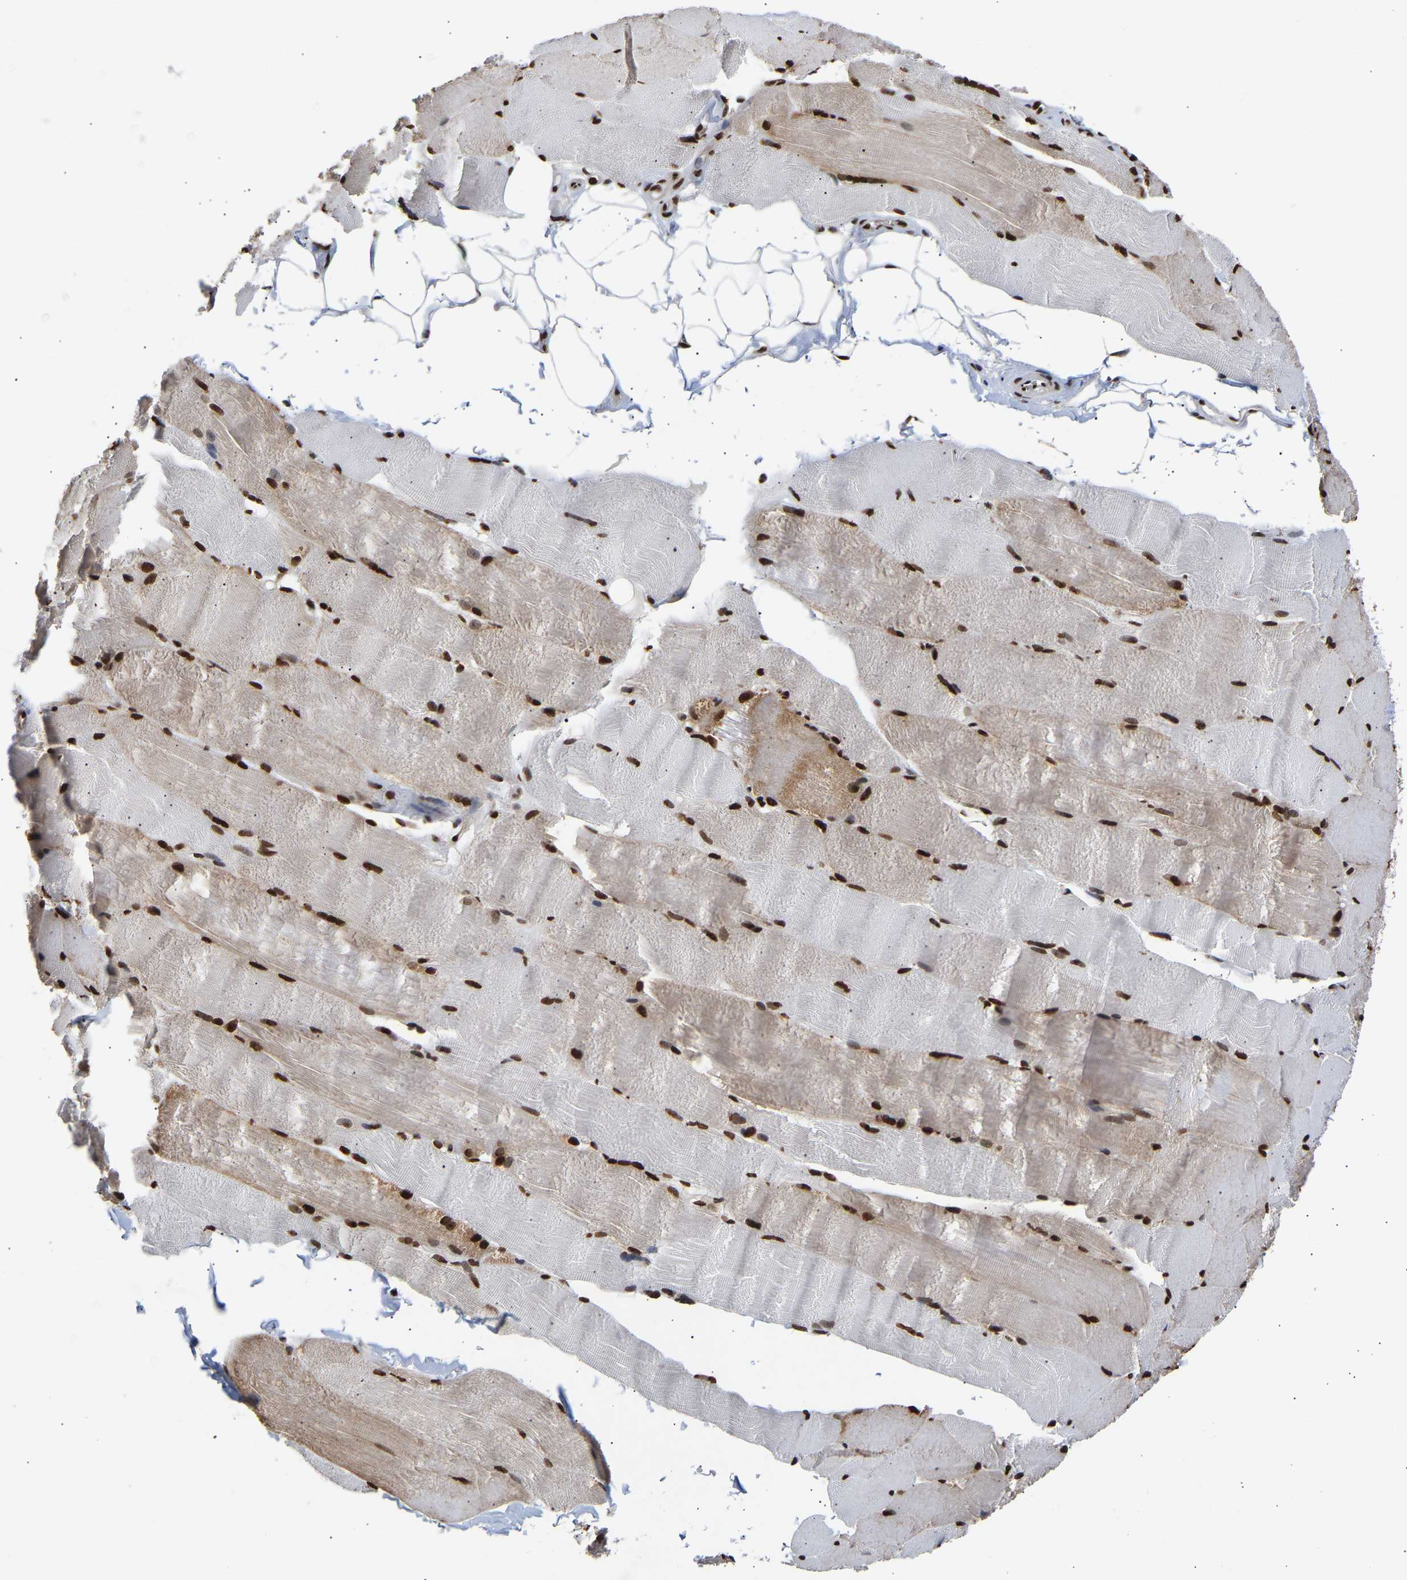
{"staining": {"intensity": "strong", "quantity": ">75%", "location": "nuclear"}, "tissue": "skeletal muscle", "cell_type": "Myocytes", "image_type": "normal", "snomed": [{"axis": "morphology", "description": "Normal tissue, NOS"}, {"axis": "topography", "description": "Skin"}, {"axis": "topography", "description": "Skeletal muscle"}], "caption": "Myocytes exhibit high levels of strong nuclear expression in approximately >75% of cells in benign human skeletal muscle.", "gene": "PSIP1", "patient": {"sex": "male", "age": 83}}